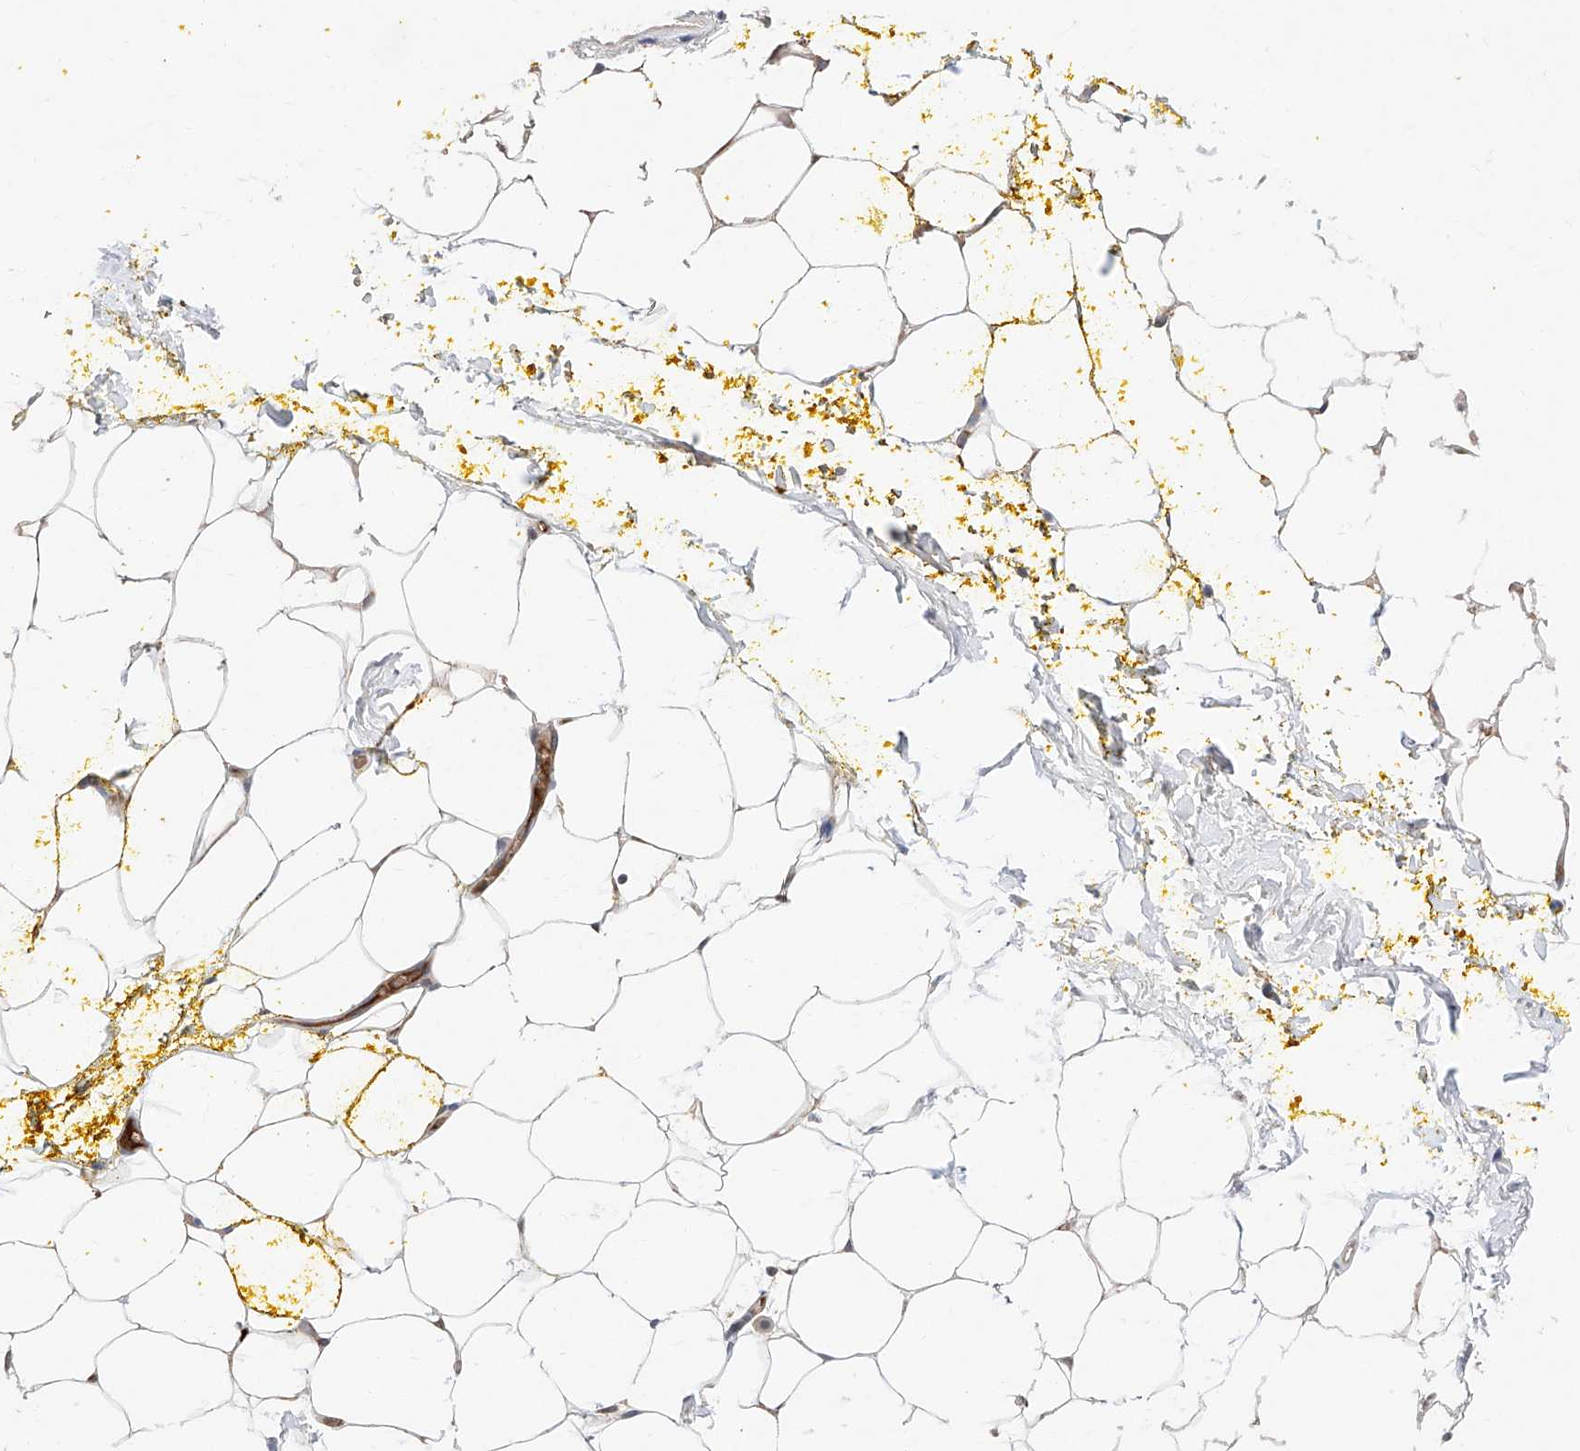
{"staining": {"intensity": "moderate", "quantity": ">75%", "location": "cytoplasmic/membranous"}, "tissue": "adipose tissue", "cell_type": "Adipocytes", "image_type": "normal", "snomed": [{"axis": "morphology", "description": "Normal tissue, NOS"}, {"axis": "morphology", "description": "Adenocarcinoma, Low grade"}, {"axis": "topography", "description": "Prostate"}, {"axis": "topography", "description": "Peripheral nerve tissue"}], "caption": "Adipose tissue stained with DAB immunohistochemistry (IHC) displays medium levels of moderate cytoplasmic/membranous expression in approximately >75% of adipocytes. (DAB (3,3'-diaminobenzidine) IHC with brightfield microscopy, high magnification).", "gene": "FUCA2", "patient": {"sex": "male", "age": 63}}